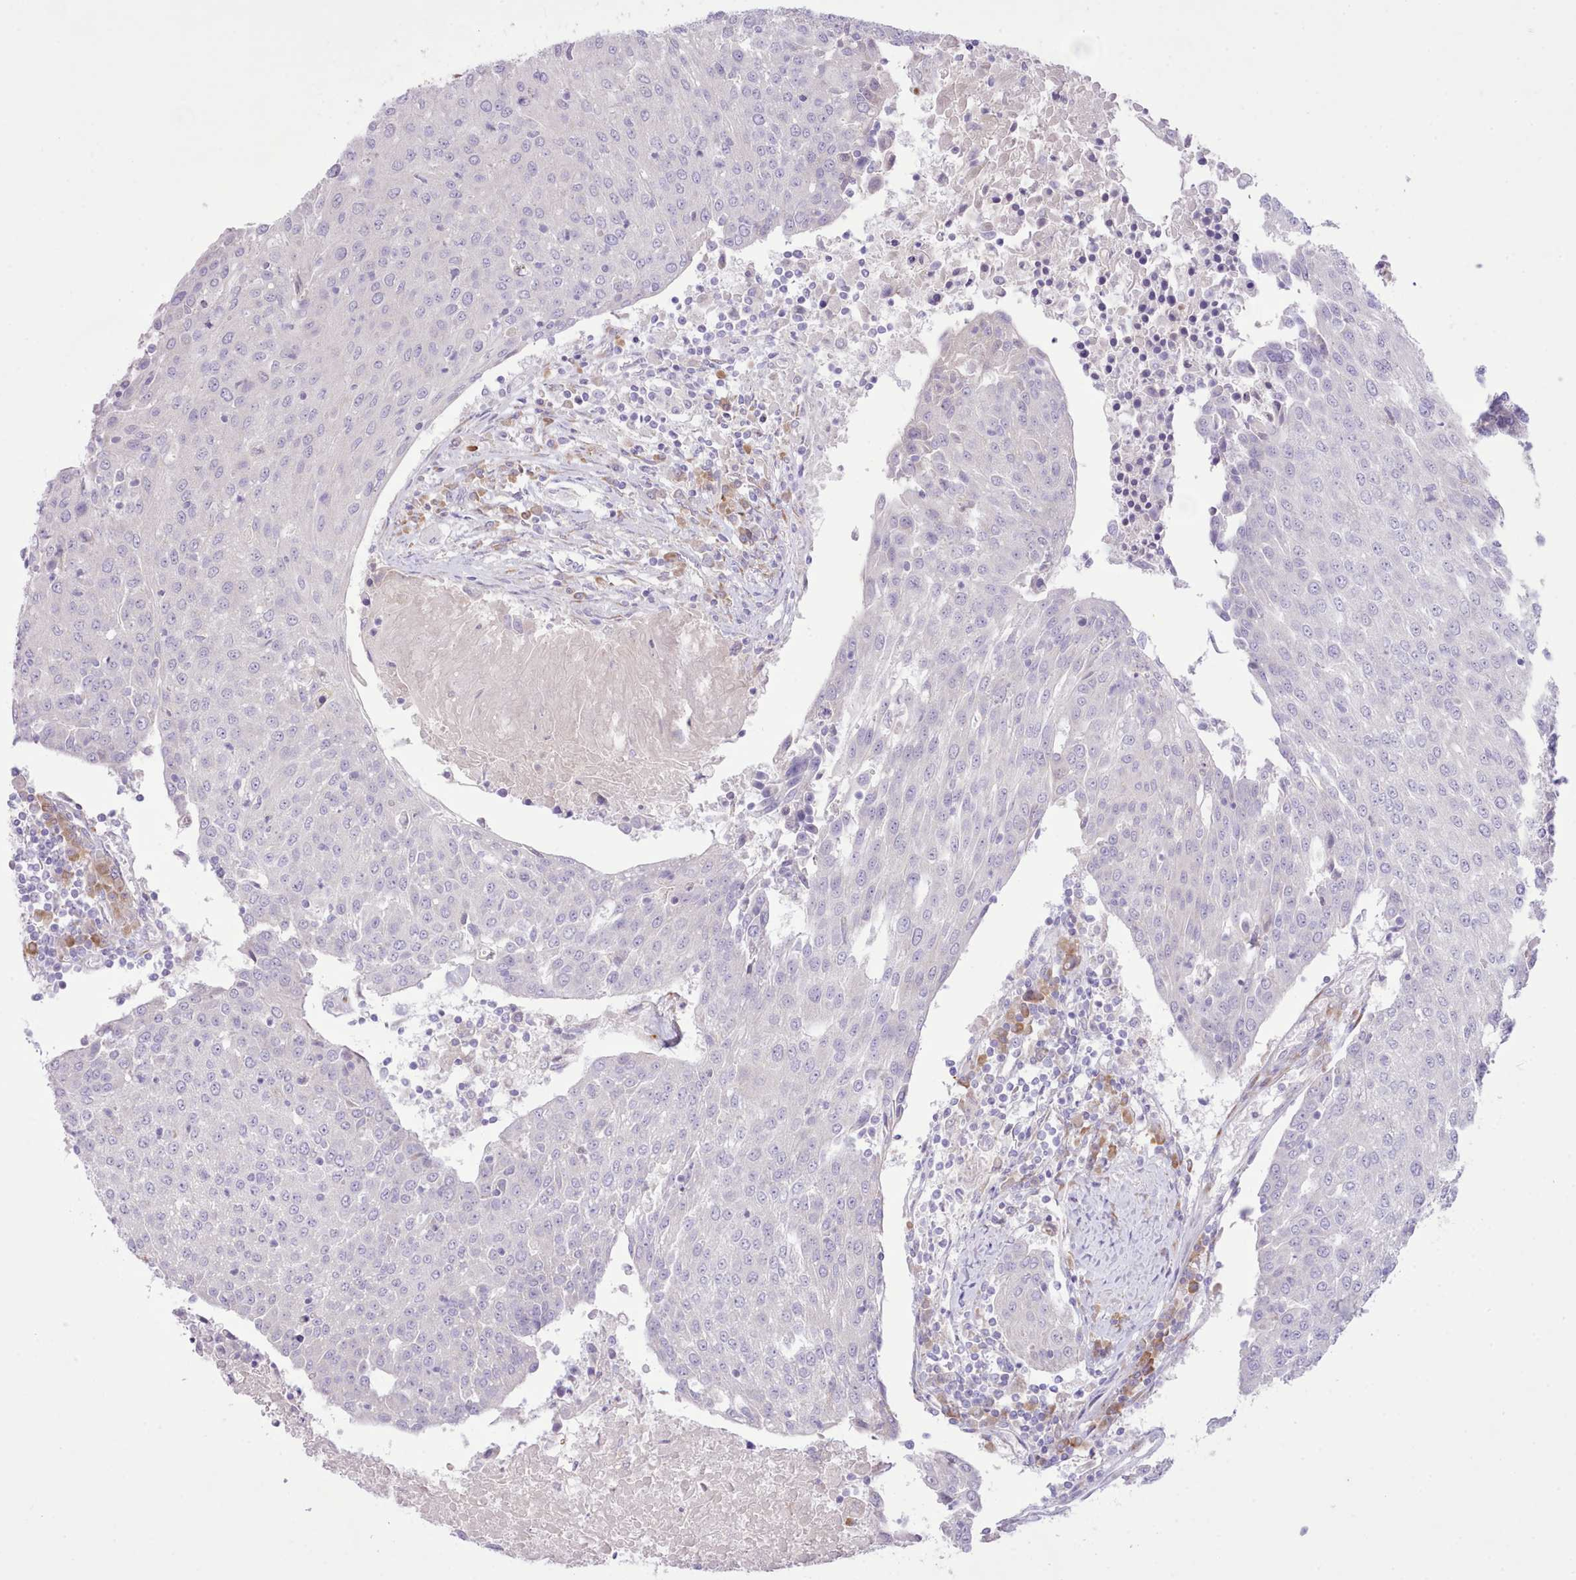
{"staining": {"intensity": "negative", "quantity": "none", "location": "none"}, "tissue": "urothelial cancer", "cell_type": "Tumor cells", "image_type": "cancer", "snomed": [{"axis": "morphology", "description": "Urothelial carcinoma, High grade"}, {"axis": "topography", "description": "Urinary bladder"}], "caption": "The histopathology image shows no significant staining in tumor cells of urothelial carcinoma (high-grade).", "gene": "CCL1", "patient": {"sex": "female", "age": 85}}